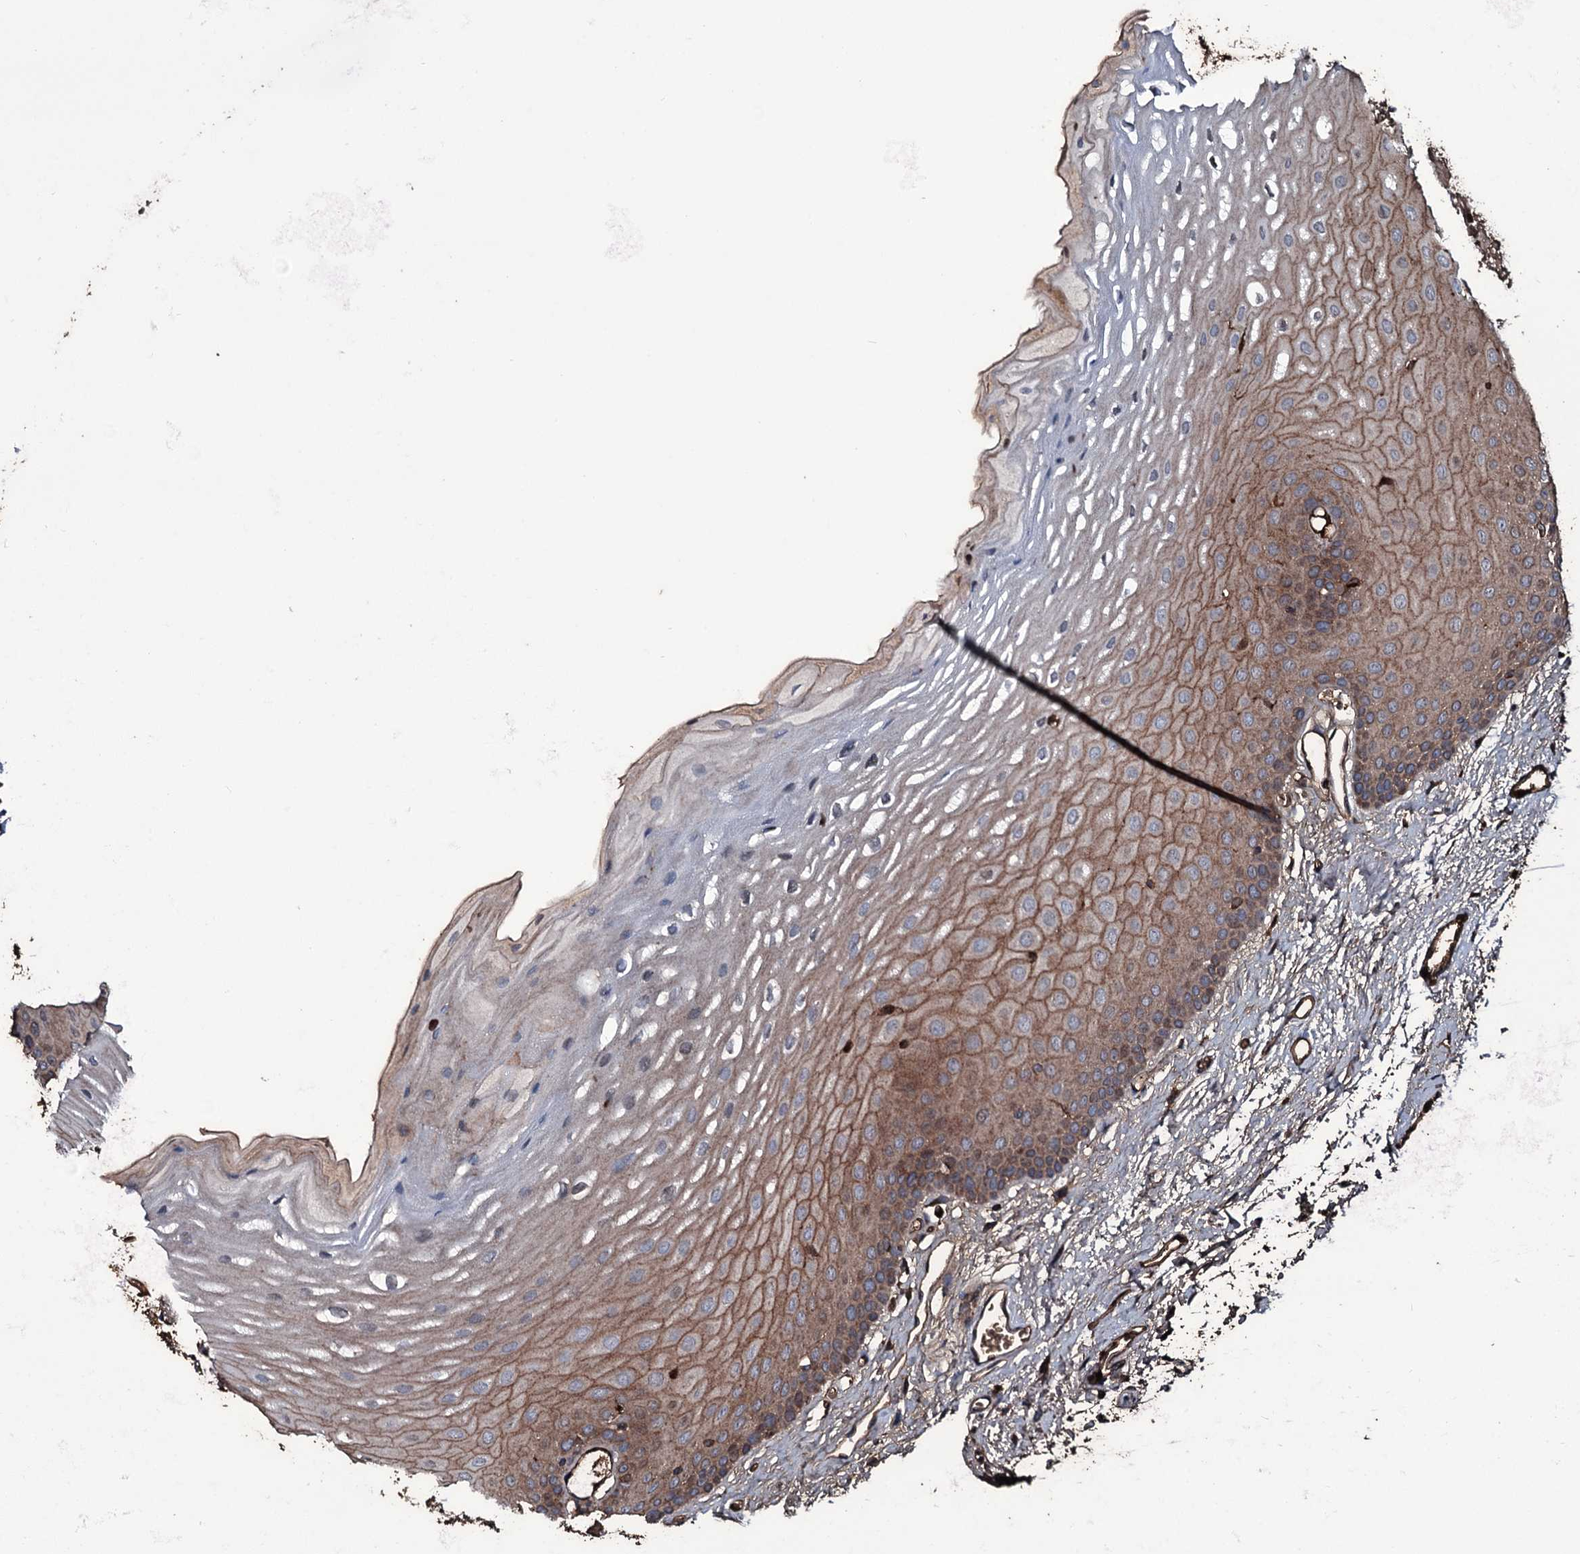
{"staining": {"intensity": "moderate", "quantity": "25%-75%", "location": "cytoplasmic/membranous"}, "tissue": "oral mucosa", "cell_type": "Squamous epithelial cells", "image_type": "normal", "snomed": [{"axis": "morphology", "description": "Normal tissue, NOS"}, {"axis": "topography", "description": "Oral tissue"}], "caption": "IHC micrograph of benign oral mucosa stained for a protein (brown), which reveals medium levels of moderate cytoplasmic/membranous positivity in approximately 25%-75% of squamous epithelial cells.", "gene": "ZSWIM8", "patient": {"sex": "female", "age": 70}}